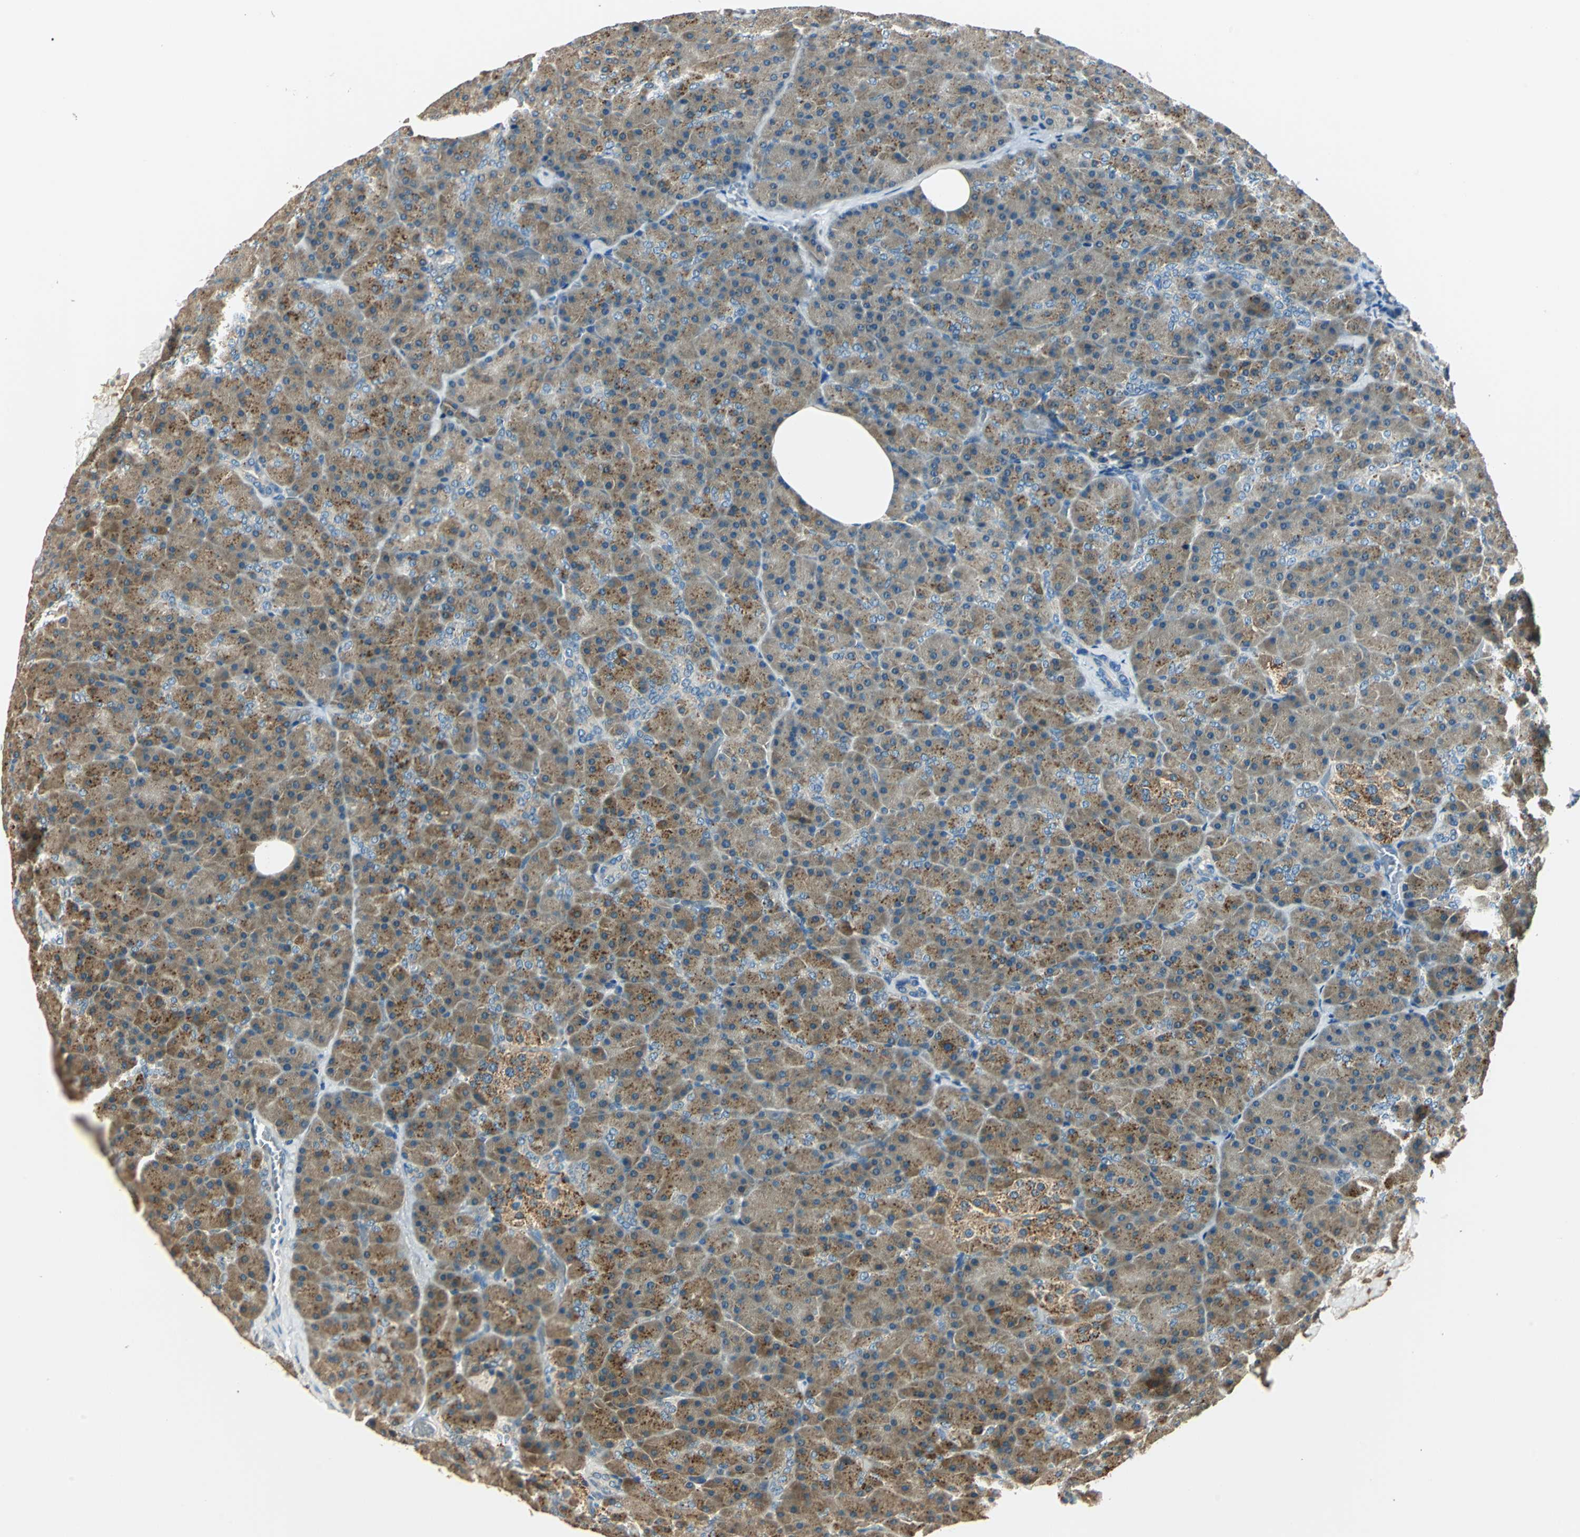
{"staining": {"intensity": "moderate", "quantity": ">75%", "location": "cytoplasmic/membranous"}, "tissue": "pancreas", "cell_type": "Exocrine glandular cells", "image_type": "normal", "snomed": [{"axis": "morphology", "description": "Normal tissue, NOS"}, {"axis": "topography", "description": "Pancreas"}], "caption": "About >75% of exocrine glandular cells in unremarkable pancreas reveal moderate cytoplasmic/membranous protein expression as visualized by brown immunohistochemical staining.", "gene": "NIT1", "patient": {"sex": "female", "age": 35}}